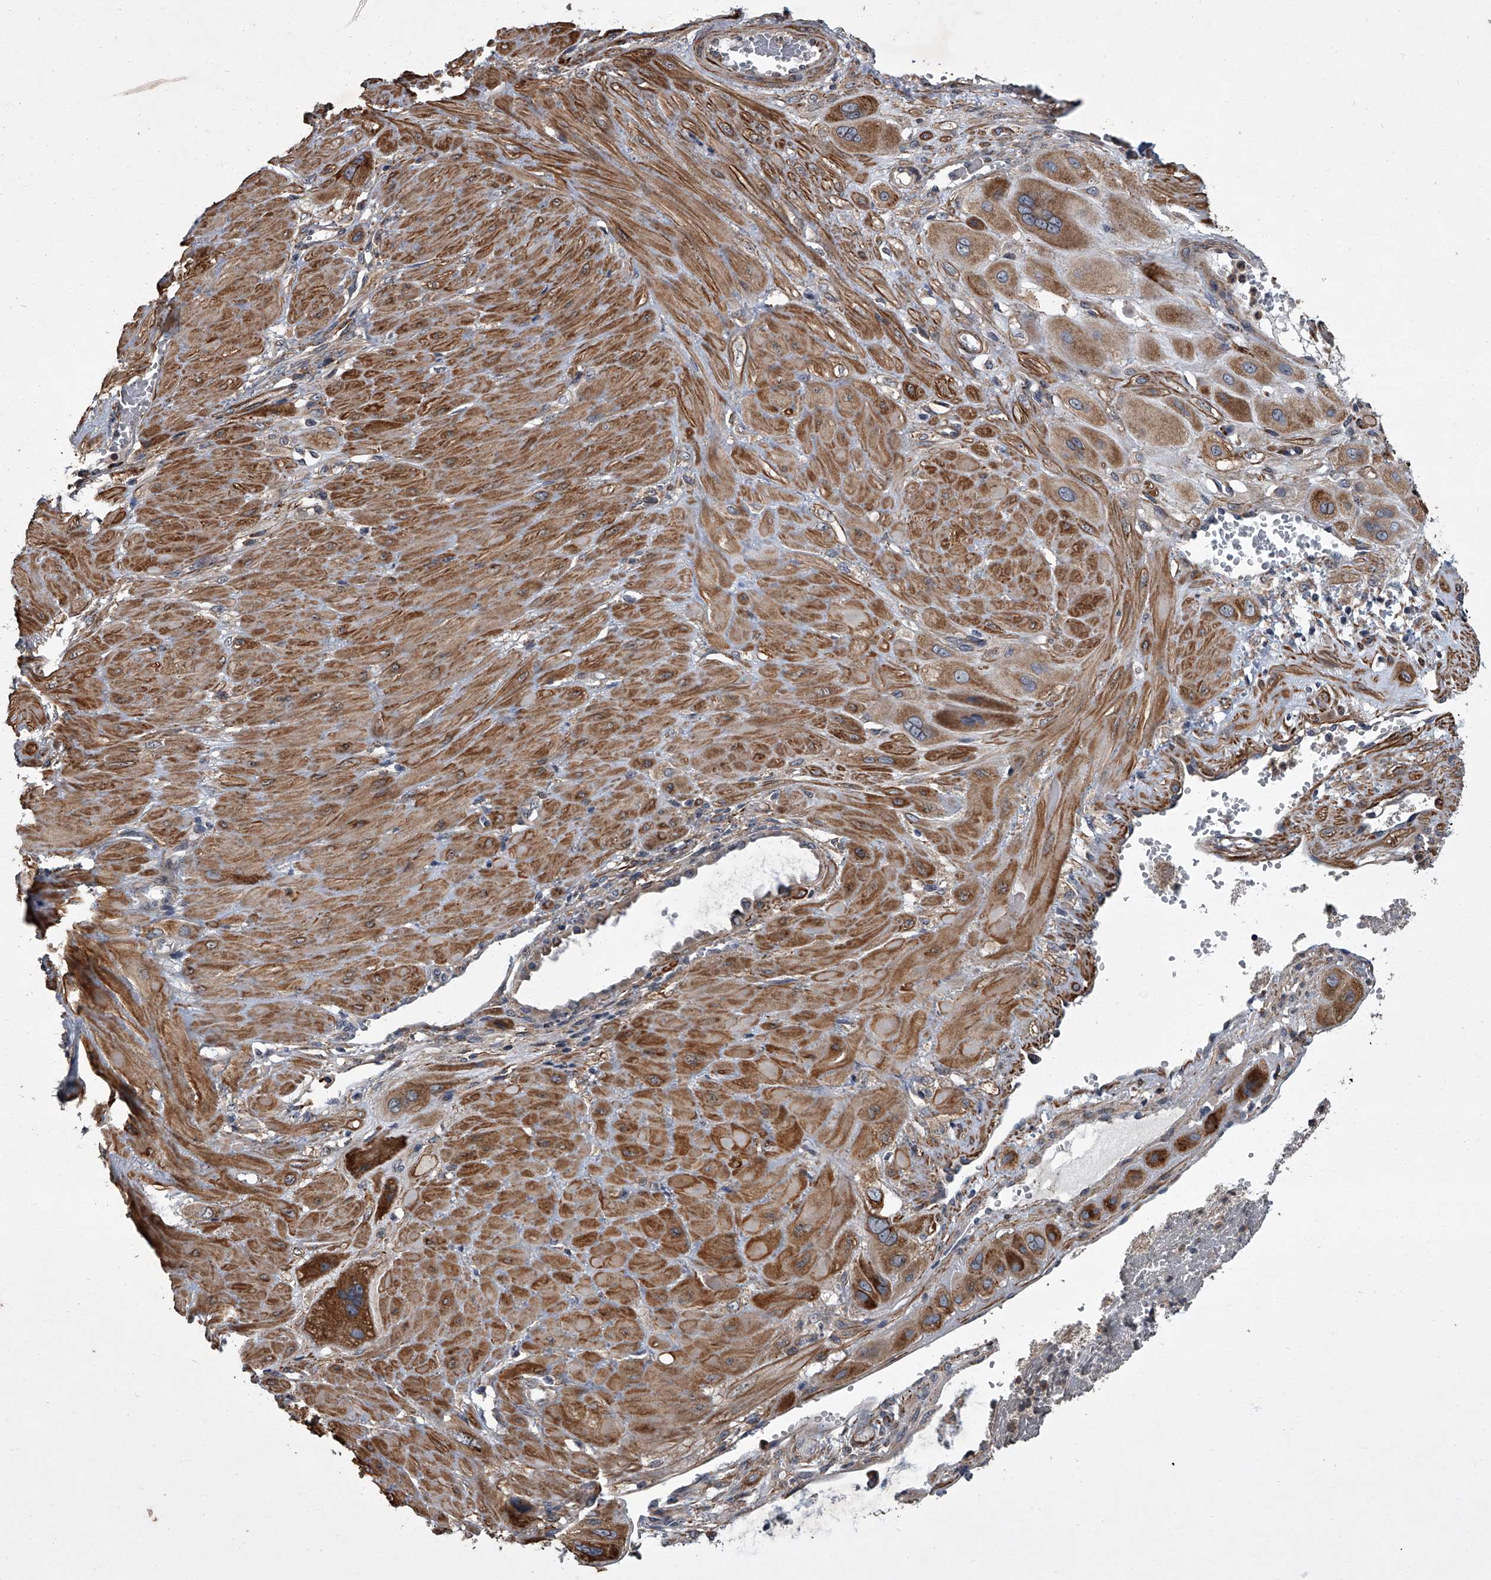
{"staining": {"intensity": "strong", "quantity": ">75%", "location": "cytoplasmic/membranous"}, "tissue": "cervical cancer", "cell_type": "Tumor cells", "image_type": "cancer", "snomed": [{"axis": "morphology", "description": "Squamous cell carcinoma, NOS"}, {"axis": "topography", "description": "Cervix"}], "caption": "DAB immunohistochemical staining of human cervical cancer (squamous cell carcinoma) displays strong cytoplasmic/membranous protein positivity in about >75% of tumor cells.", "gene": "SIRT4", "patient": {"sex": "female", "age": 34}}